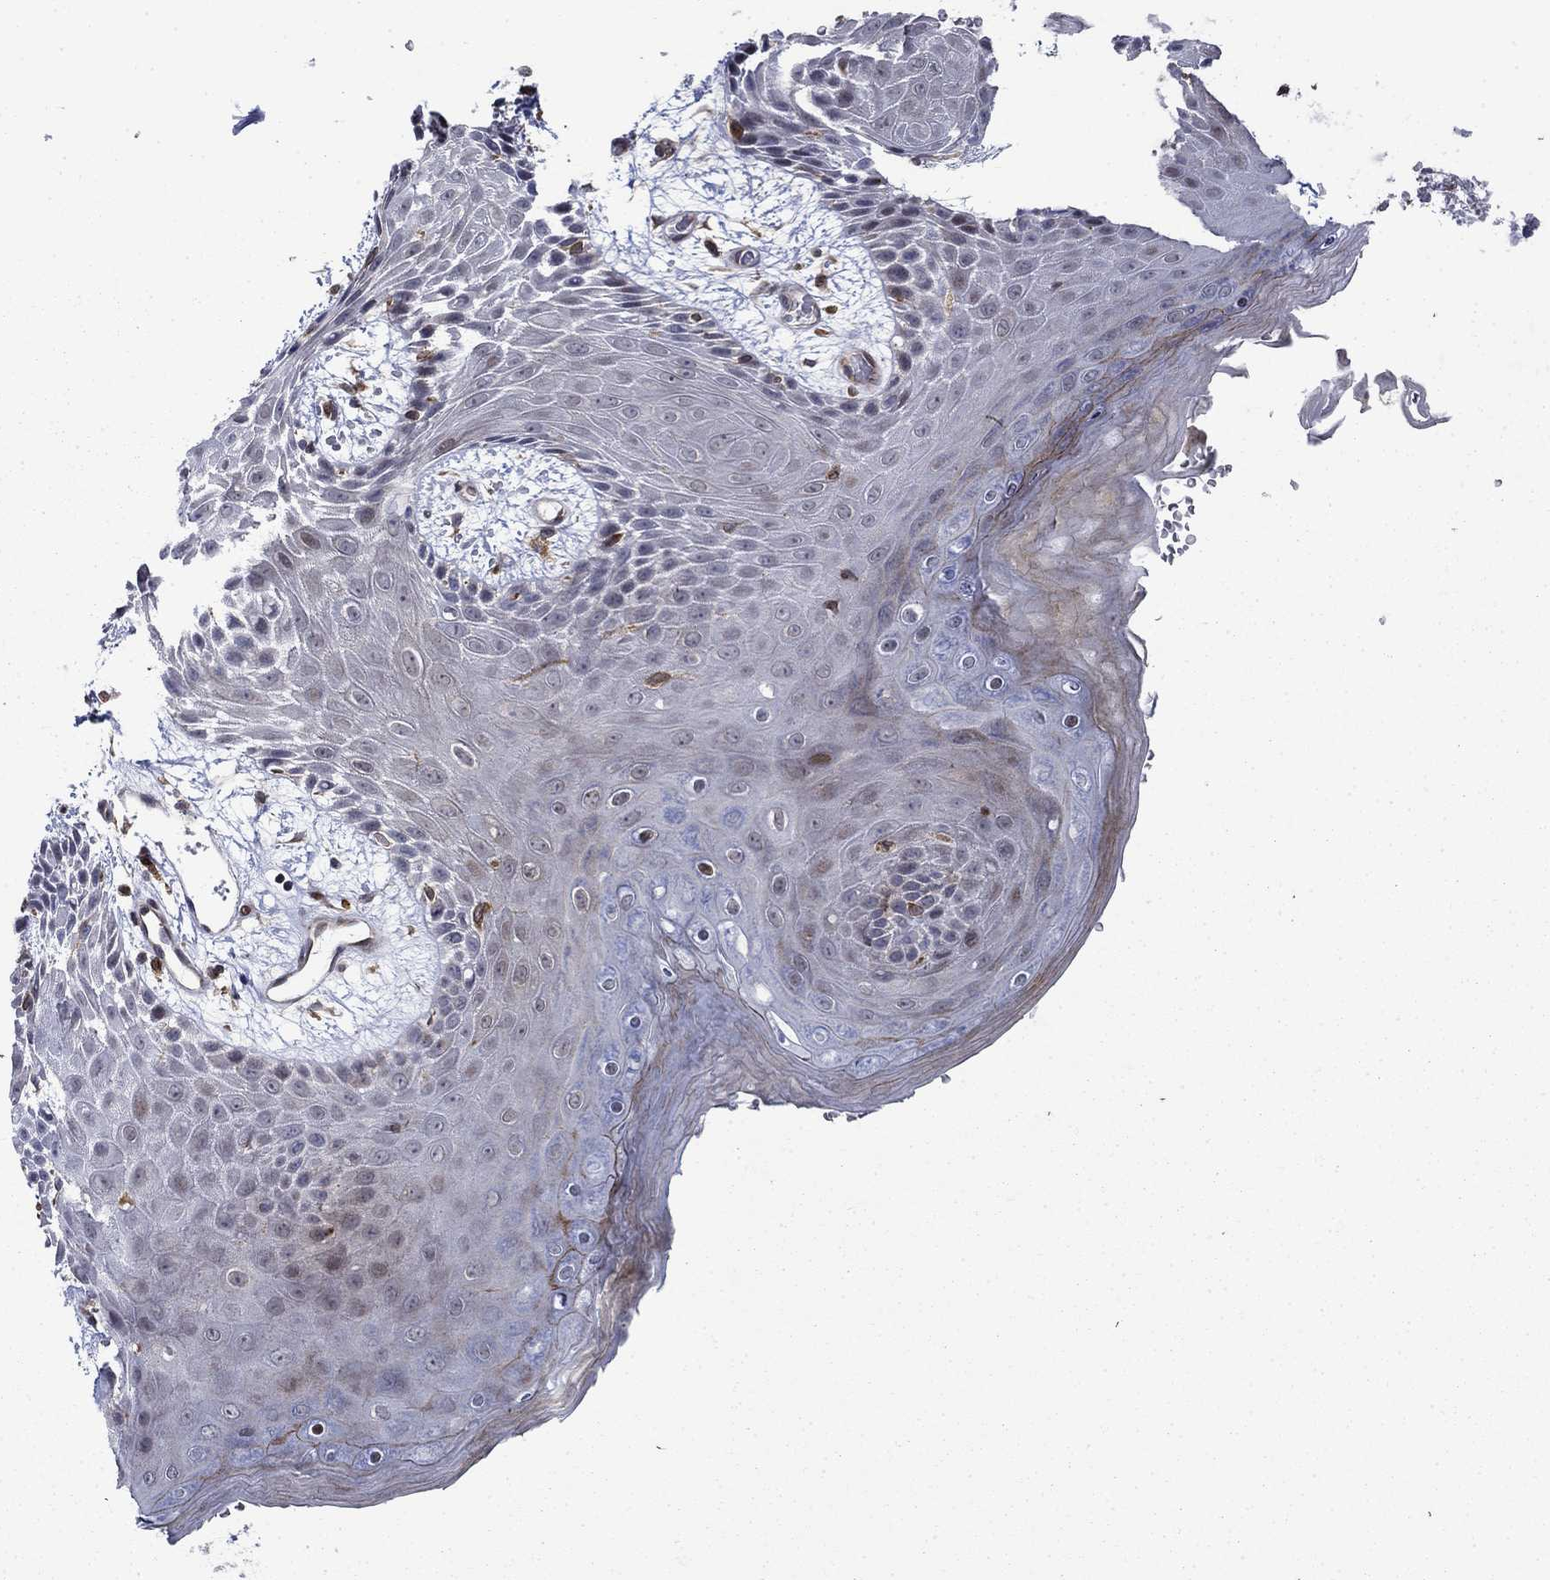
{"staining": {"intensity": "weak", "quantity": "<25%", "location": "cytoplasmic/membranous"}, "tissue": "skin", "cell_type": "Epidermal cells", "image_type": "normal", "snomed": [{"axis": "morphology", "description": "Normal tissue, NOS"}, {"axis": "topography", "description": "Anal"}], "caption": "DAB (3,3'-diaminobenzidine) immunohistochemical staining of unremarkable skin demonstrates no significant positivity in epidermal cells. (Immunohistochemistry (ihc), brightfield microscopy, high magnification).", "gene": "DHRS7", "patient": {"sex": "male", "age": 36}}